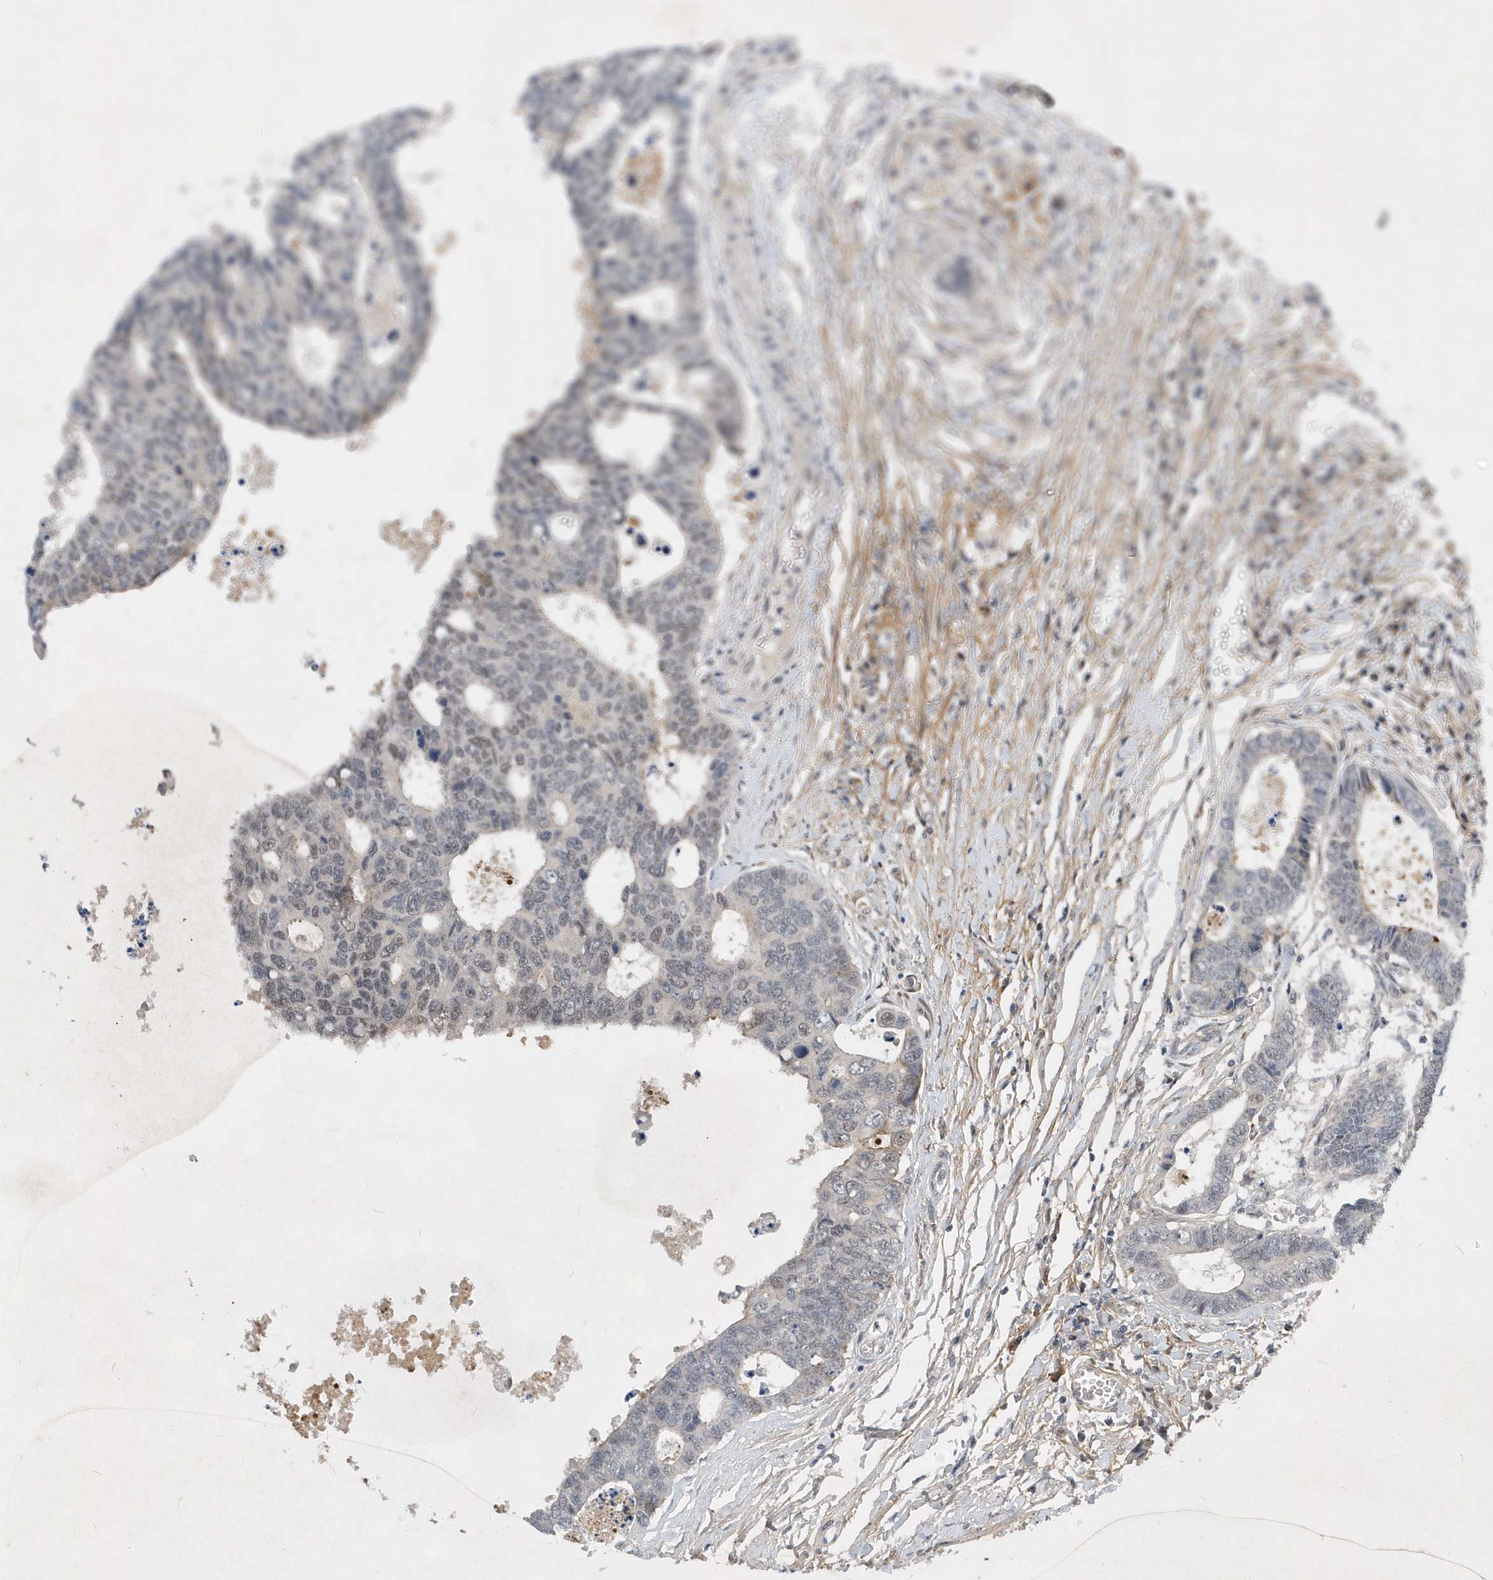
{"staining": {"intensity": "negative", "quantity": "none", "location": "none"}, "tissue": "colorectal cancer", "cell_type": "Tumor cells", "image_type": "cancer", "snomed": [{"axis": "morphology", "description": "Adenocarcinoma, NOS"}, {"axis": "topography", "description": "Rectum"}], "caption": "Tumor cells are negative for protein expression in human colorectal adenocarcinoma.", "gene": "FAM217A", "patient": {"sex": "male", "age": 84}}